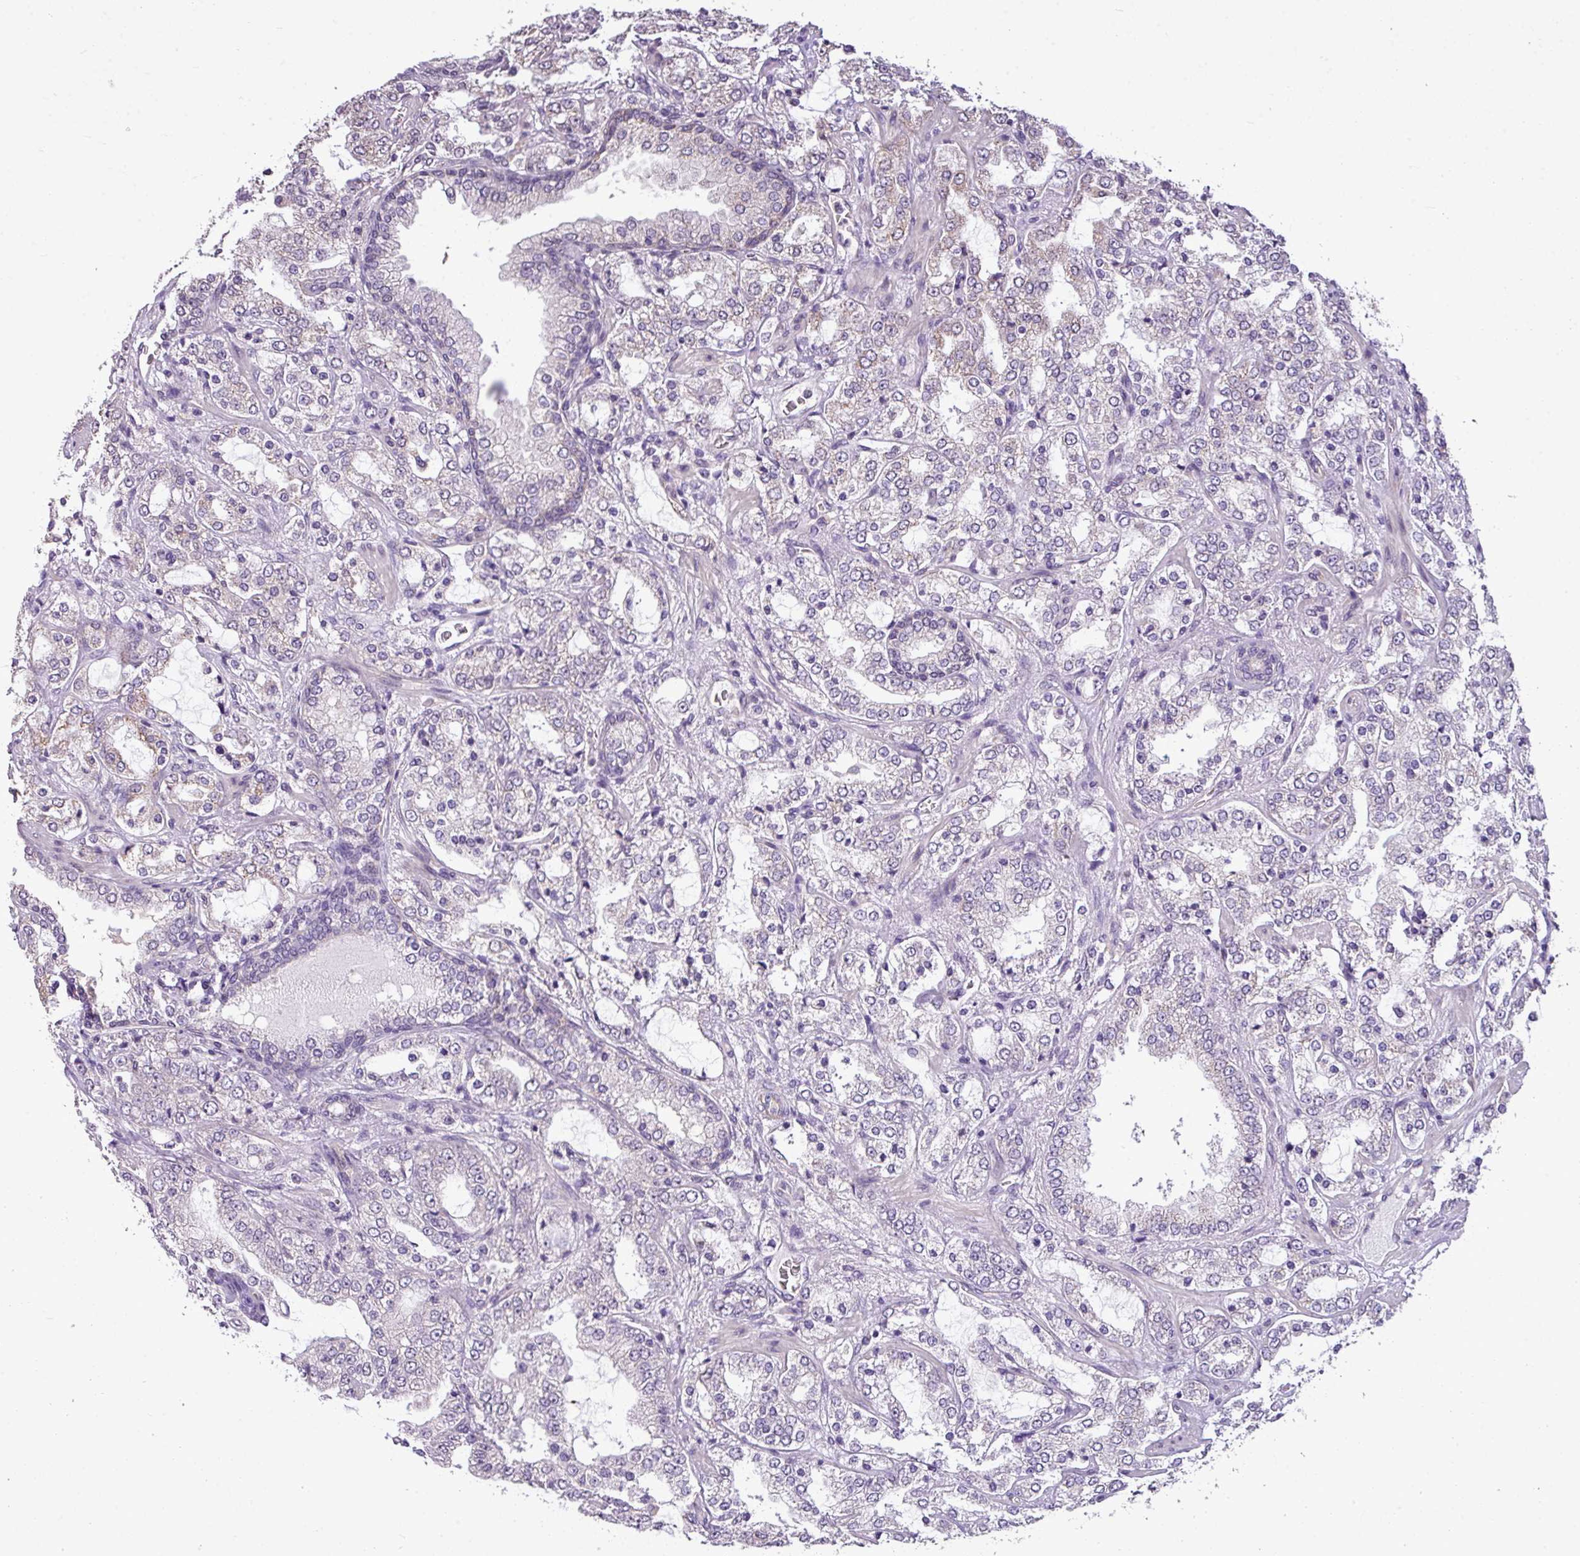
{"staining": {"intensity": "negative", "quantity": "none", "location": "none"}, "tissue": "prostate cancer", "cell_type": "Tumor cells", "image_type": "cancer", "snomed": [{"axis": "morphology", "description": "Adenocarcinoma, High grade"}, {"axis": "topography", "description": "Prostate"}], "caption": "High-grade adenocarcinoma (prostate) was stained to show a protein in brown. There is no significant expression in tumor cells. Nuclei are stained in blue.", "gene": "ALDH2", "patient": {"sex": "male", "age": 64}}